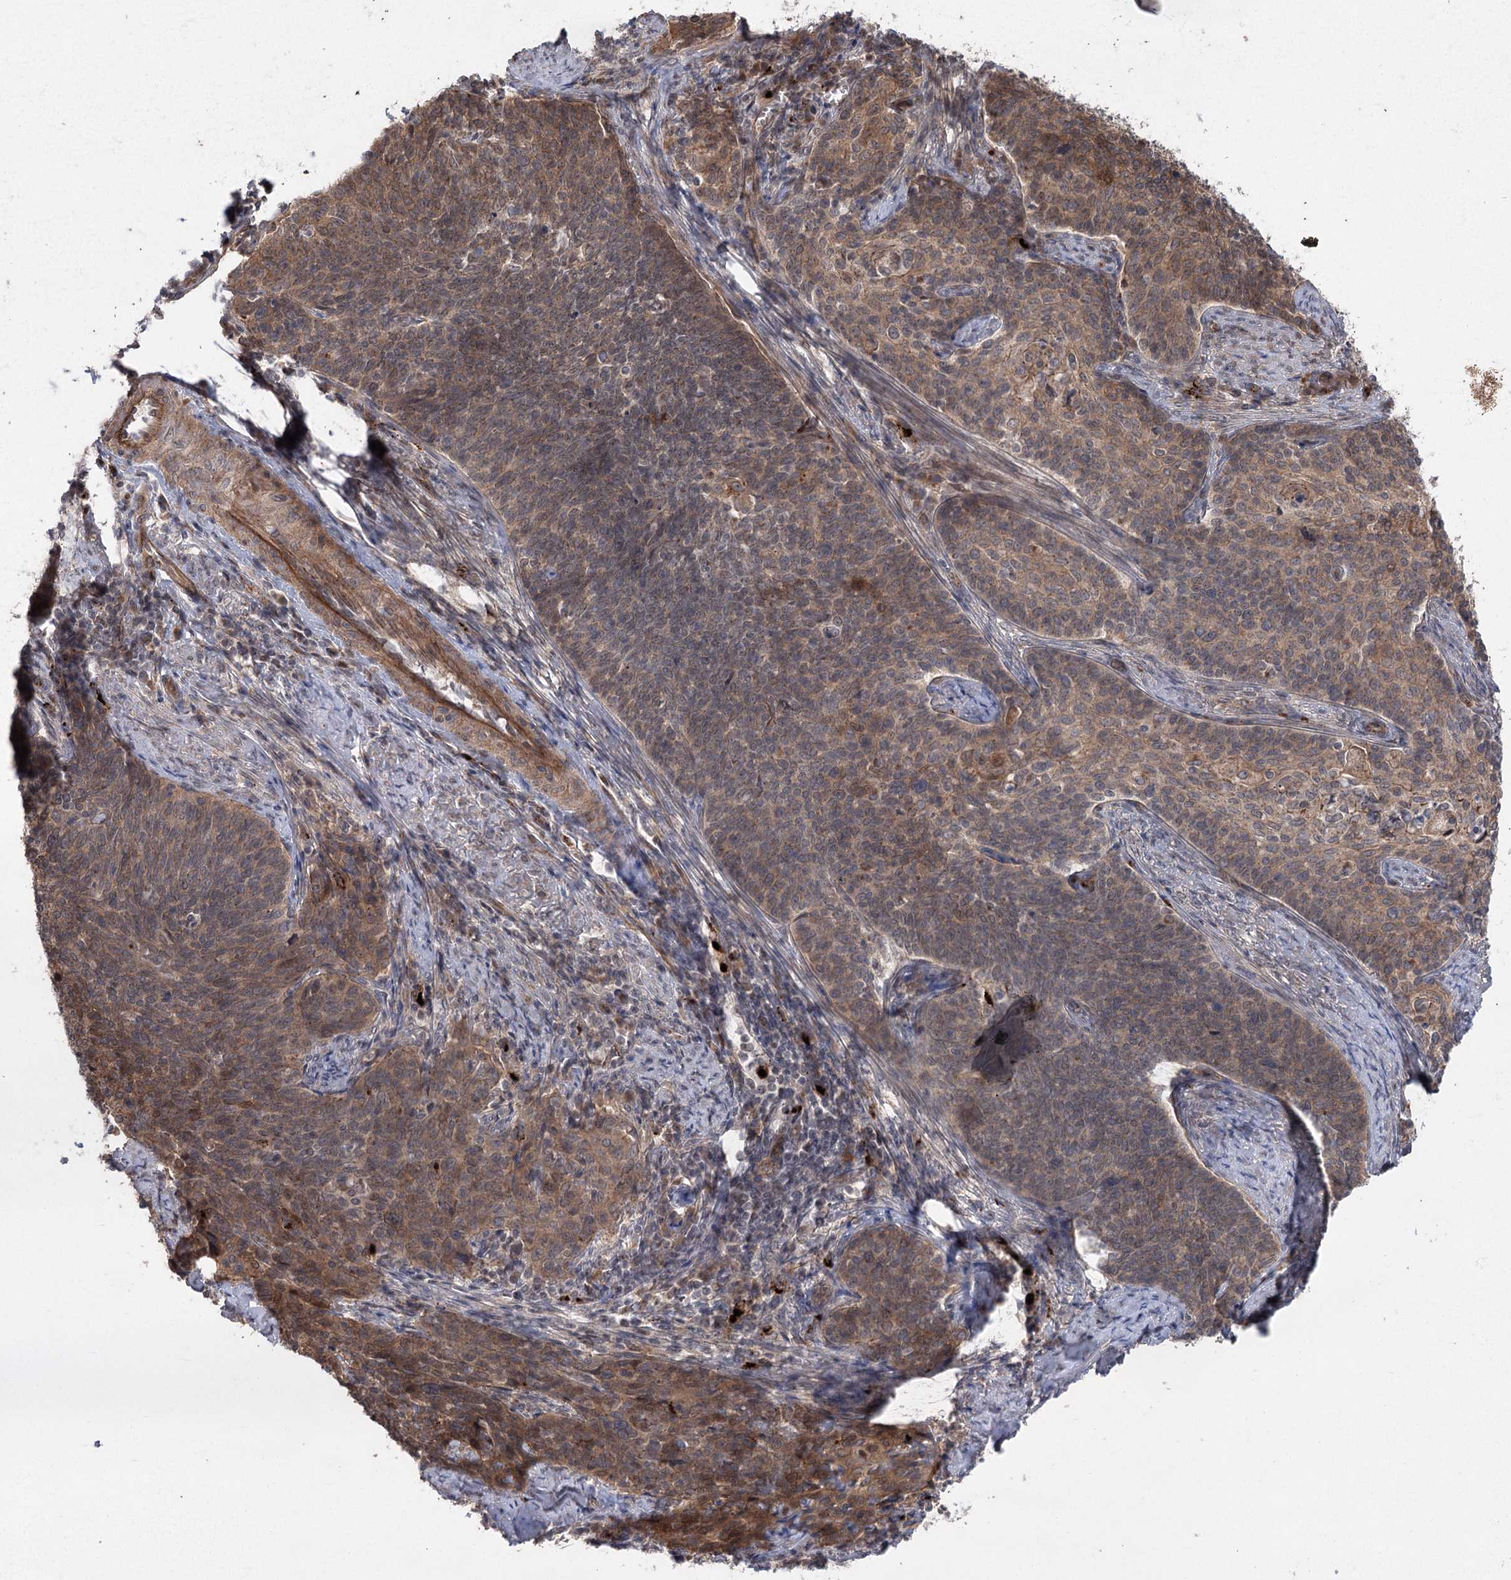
{"staining": {"intensity": "moderate", "quantity": ">75%", "location": "cytoplasmic/membranous"}, "tissue": "cervical cancer", "cell_type": "Tumor cells", "image_type": "cancer", "snomed": [{"axis": "morphology", "description": "Squamous cell carcinoma, NOS"}, {"axis": "topography", "description": "Cervix"}], "caption": "Cervical cancer (squamous cell carcinoma) tissue displays moderate cytoplasmic/membranous positivity in approximately >75% of tumor cells The protein is stained brown, and the nuclei are stained in blue (DAB IHC with brightfield microscopy, high magnification).", "gene": "METTL24", "patient": {"sex": "female", "age": 39}}